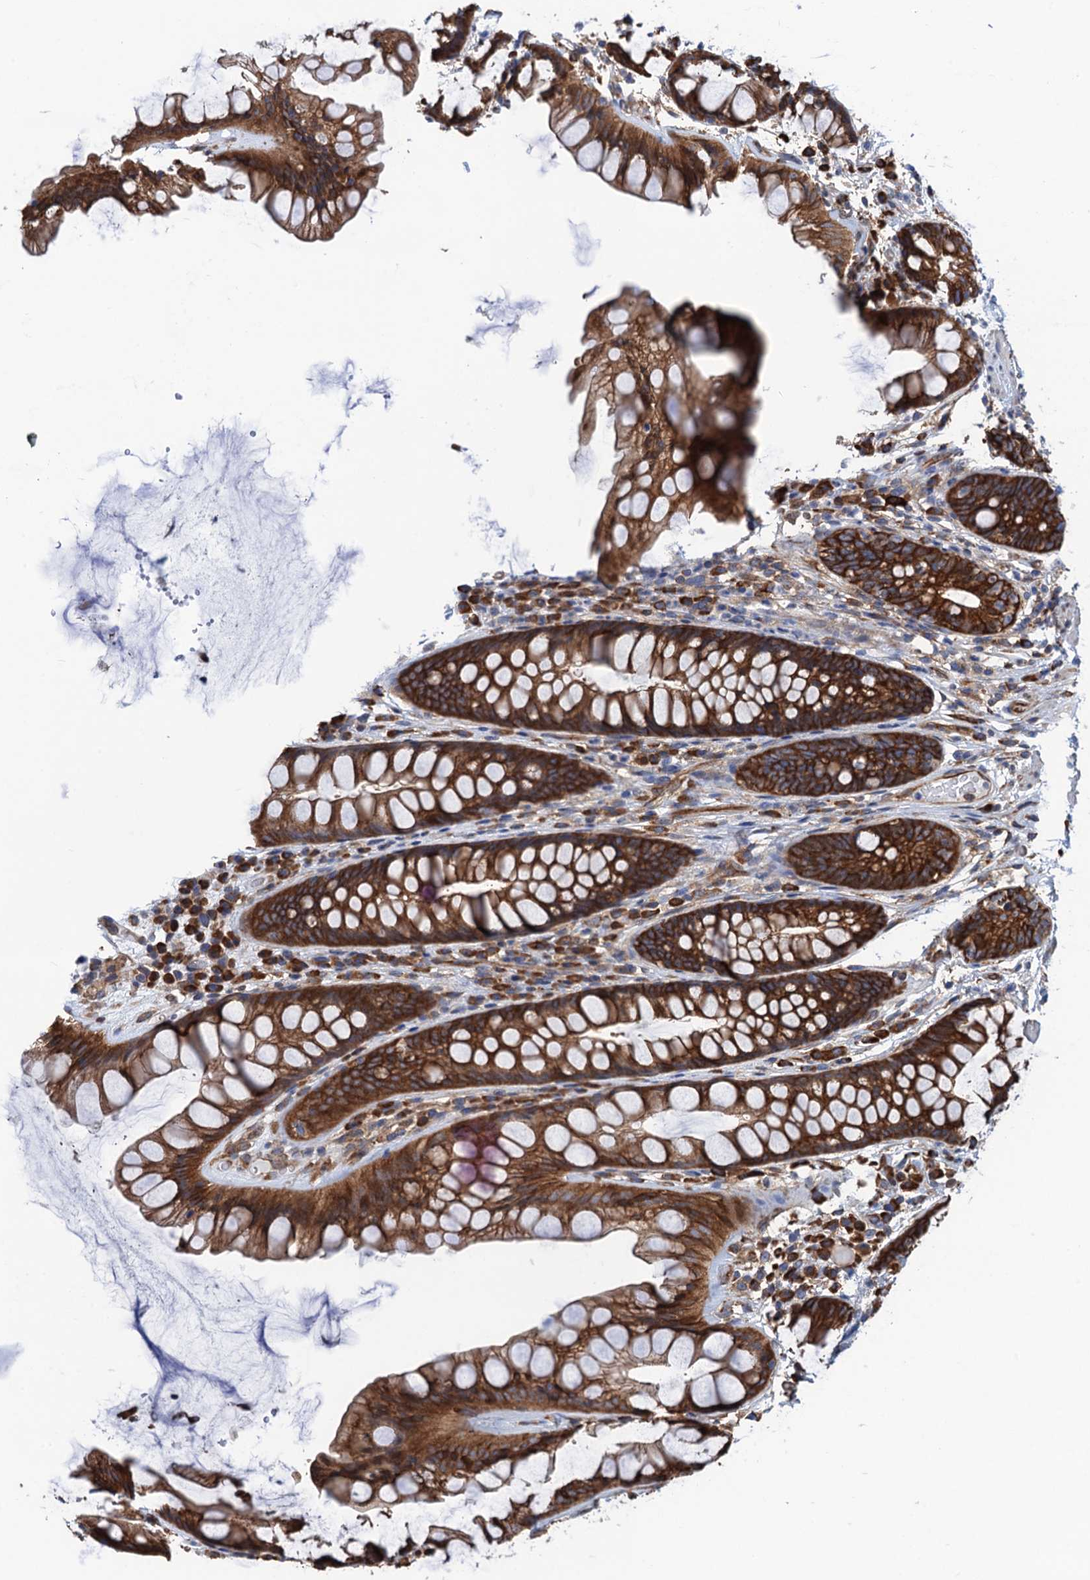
{"staining": {"intensity": "moderate", "quantity": ">75%", "location": "cytoplasmic/membranous"}, "tissue": "rectum", "cell_type": "Glandular cells", "image_type": "normal", "snomed": [{"axis": "morphology", "description": "Normal tissue, NOS"}, {"axis": "topography", "description": "Rectum"}], "caption": "Rectum was stained to show a protein in brown. There is medium levels of moderate cytoplasmic/membranous staining in about >75% of glandular cells. (DAB IHC, brown staining for protein, blue staining for nuclei).", "gene": "SLC12A7", "patient": {"sex": "male", "age": 74}}